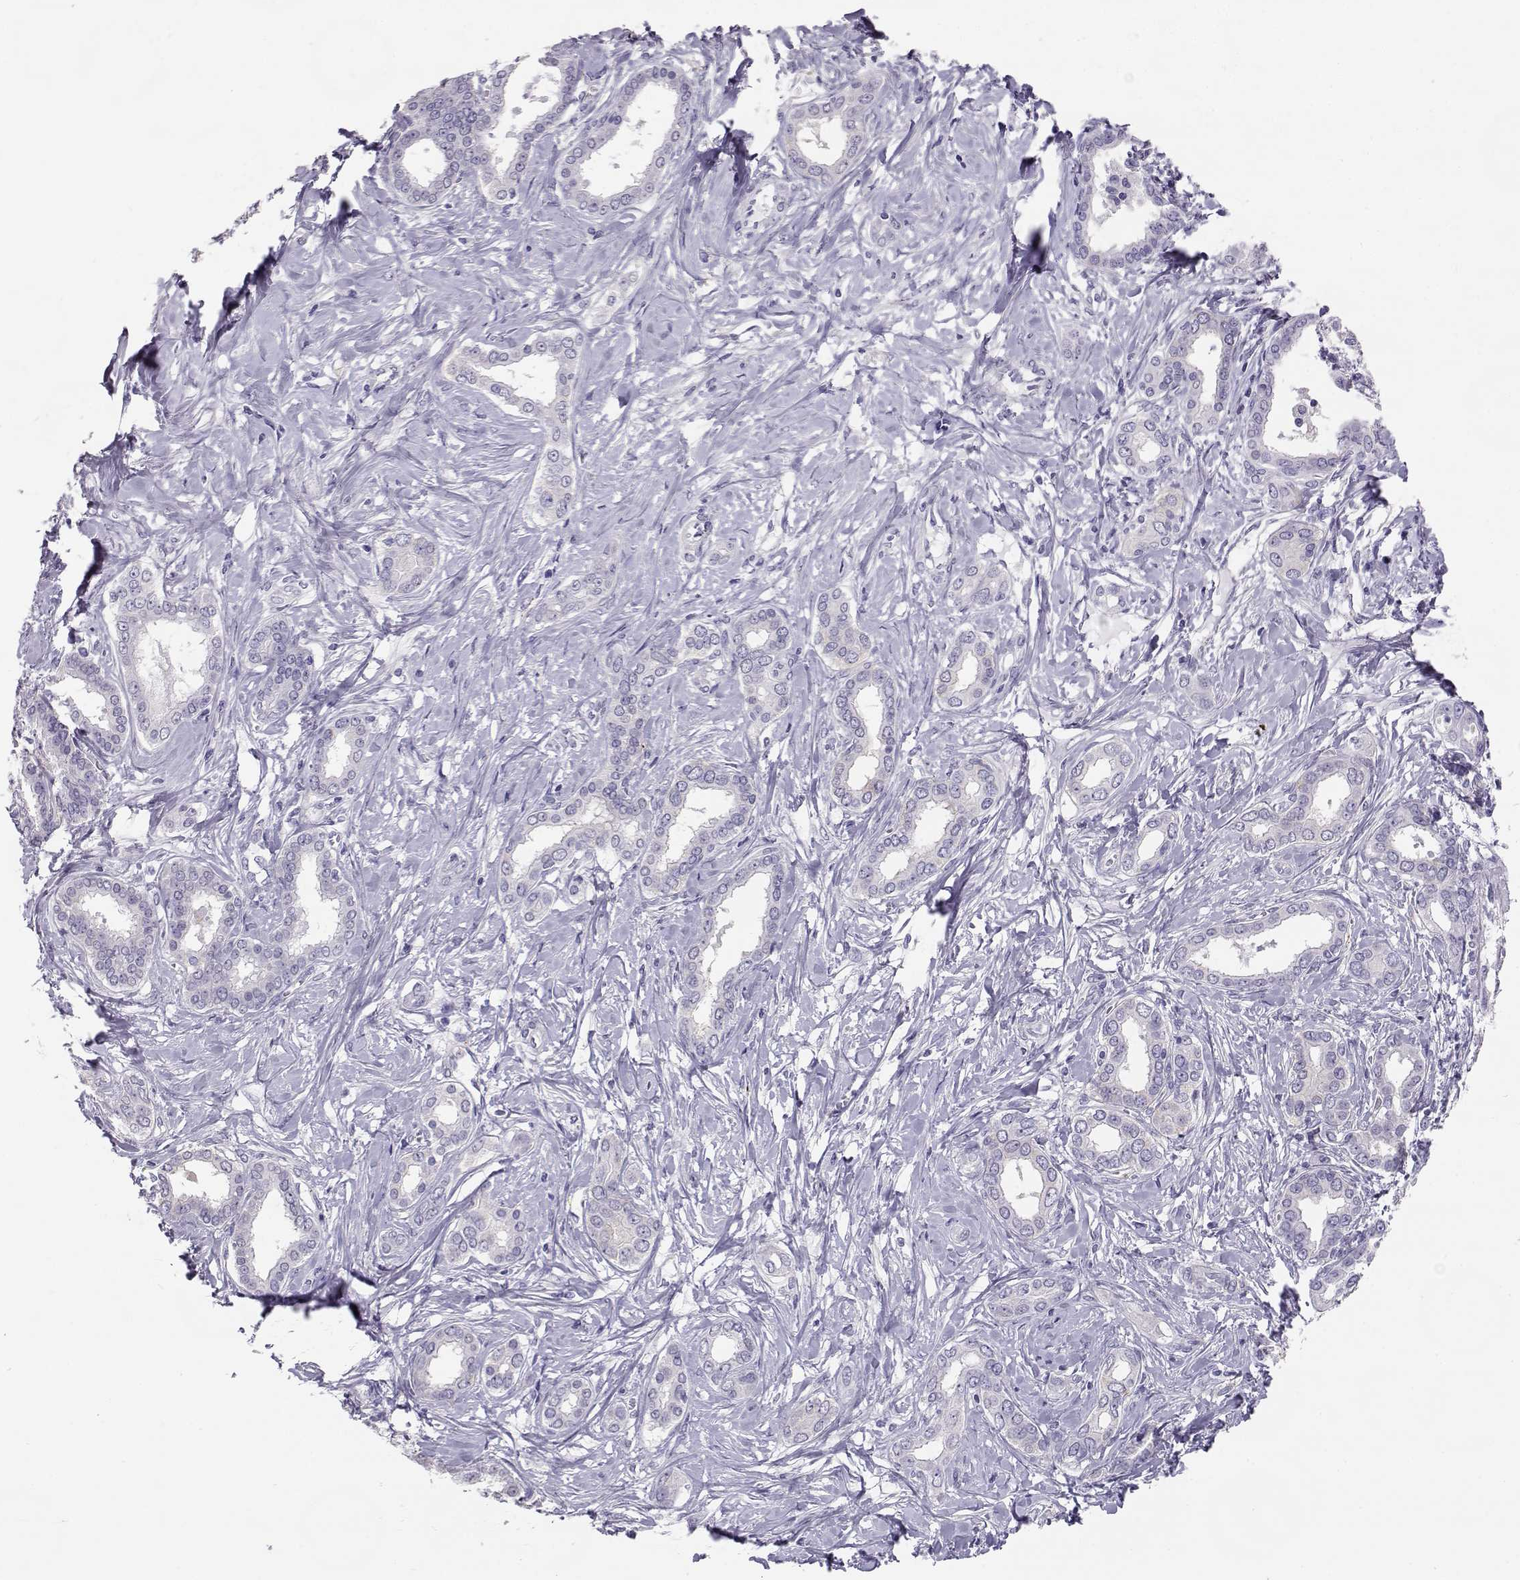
{"staining": {"intensity": "negative", "quantity": "none", "location": "none"}, "tissue": "liver cancer", "cell_type": "Tumor cells", "image_type": "cancer", "snomed": [{"axis": "morphology", "description": "Cholangiocarcinoma"}, {"axis": "topography", "description": "Liver"}], "caption": "There is no significant positivity in tumor cells of liver cancer. Brightfield microscopy of immunohistochemistry stained with DAB (brown) and hematoxylin (blue), captured at high magnification.", "gene": "ENDOU", "patient": {"sex": "female", "age": 47}}